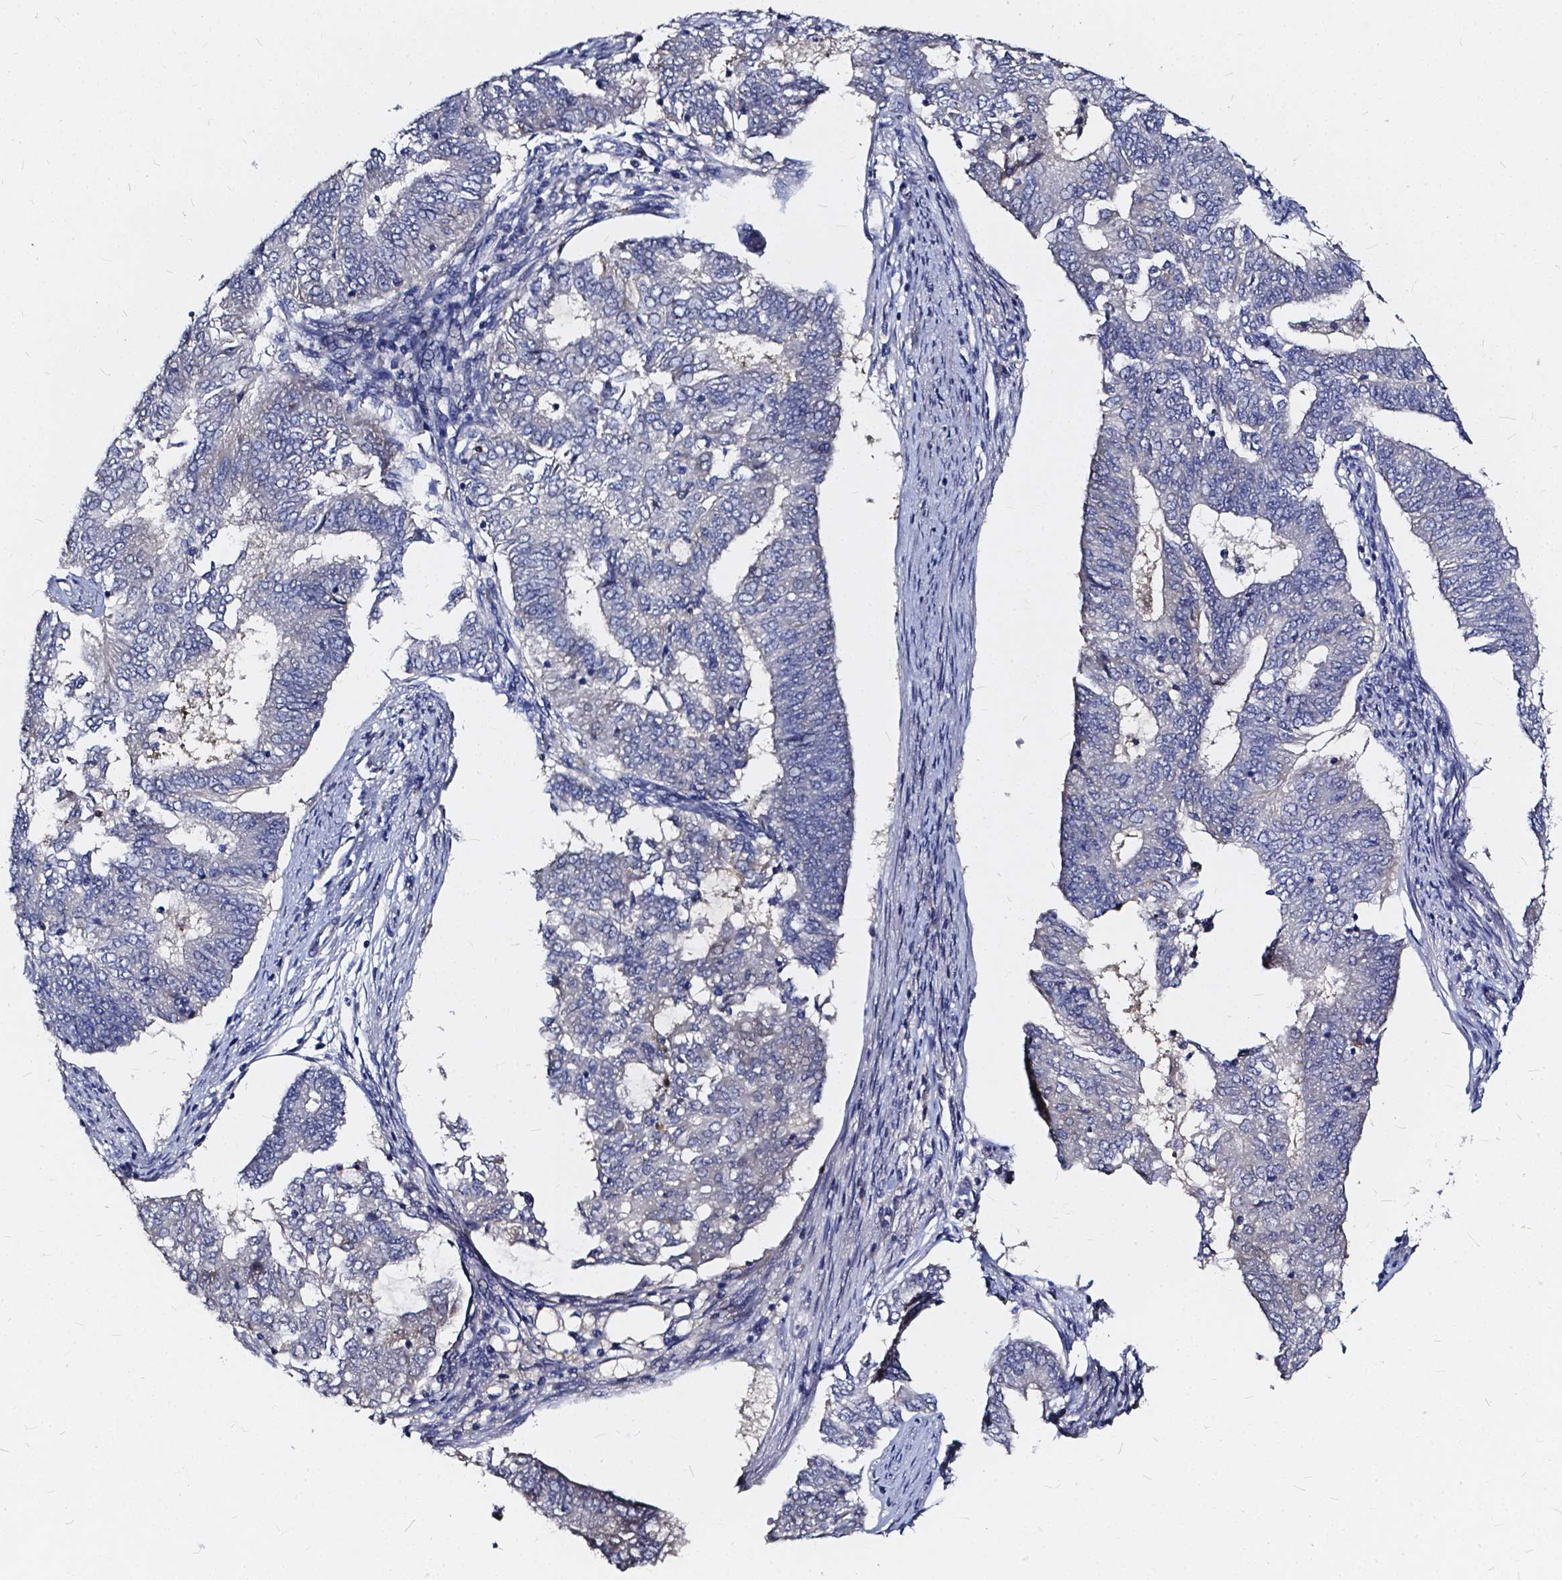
{"staining": {"intensity": "negative", "quantity": "none", "location": "none"}, "tissue": "endometrial cancer", "cell_type": "Tumor cells", "image_type": "cancer", "snomed": [{"axis": "morphology", "description": "Adenocarcinoma, NOS"}, {"axis": "topography", "description": "Endometrium"}], "caption": "DAB (3,3'-diaminobenzidine) immunohistochemical staining of human endometrial cancer (adenocarcinoma) displays no significant expression in tumor cells.", "gene": "SOWAHA", "patient": {"sex": "female", "age": 62}}